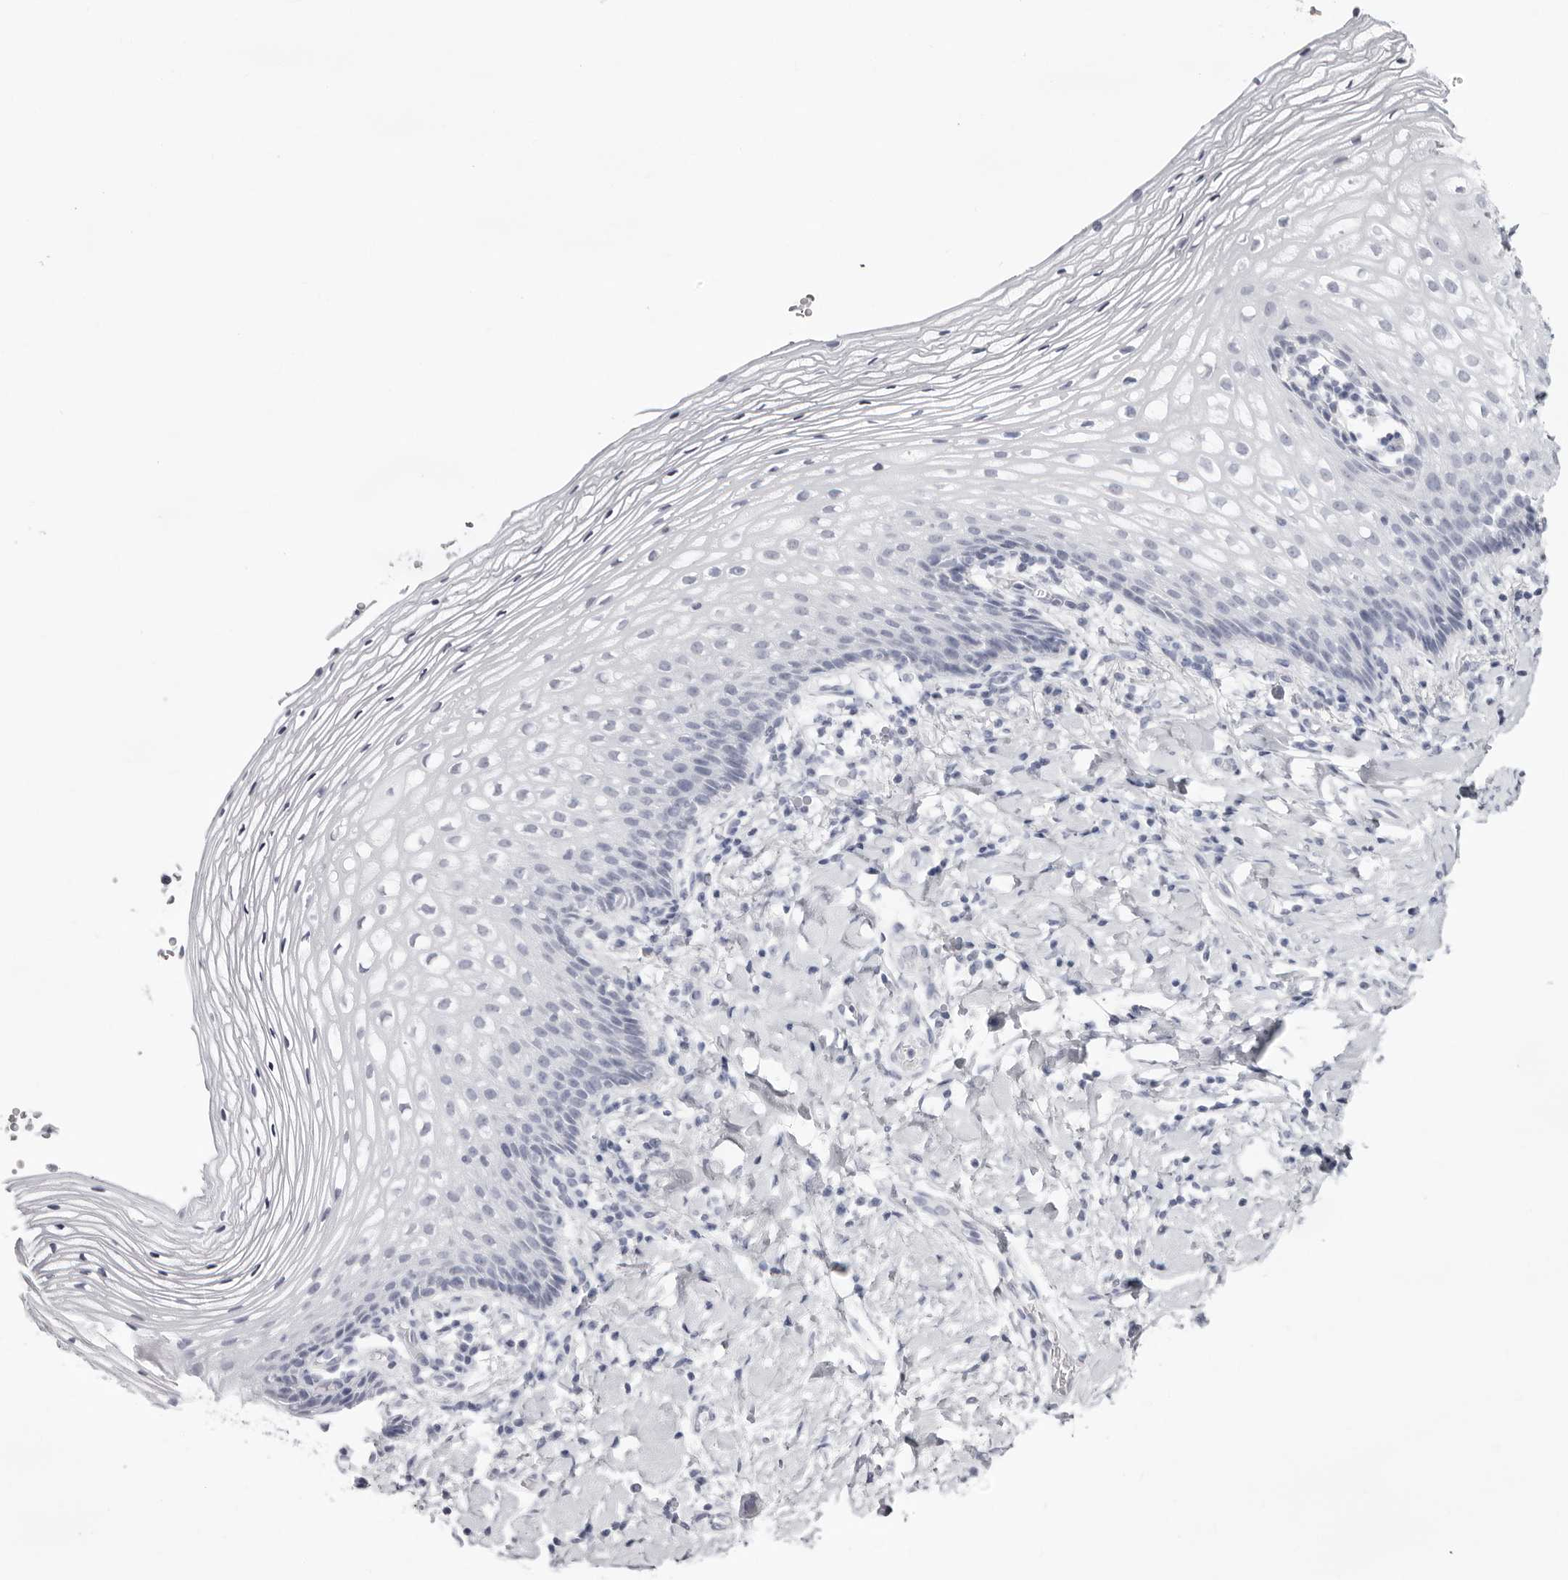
{"staining": {"intensity": "negative", "quantity": "none", "location": "none"}, "tissue": "vagina", "cell_type": "Squamous epithelial cells", "image_type": "normal", "snomed": [{"axis": "morphology", "description": "Normal tissue, NOS"}, {"axis": "topography", "description": "Vagina"}], "caption": "Protein analysis of benign vagina exhibits no significant positivity in squamous epithelial cells. The staining is performed using DAB brown chromogen with nuclei counter-stained in using hematoxylin.", "gene": "INSL3", "patient": {"sex": "female", "age": 60}}